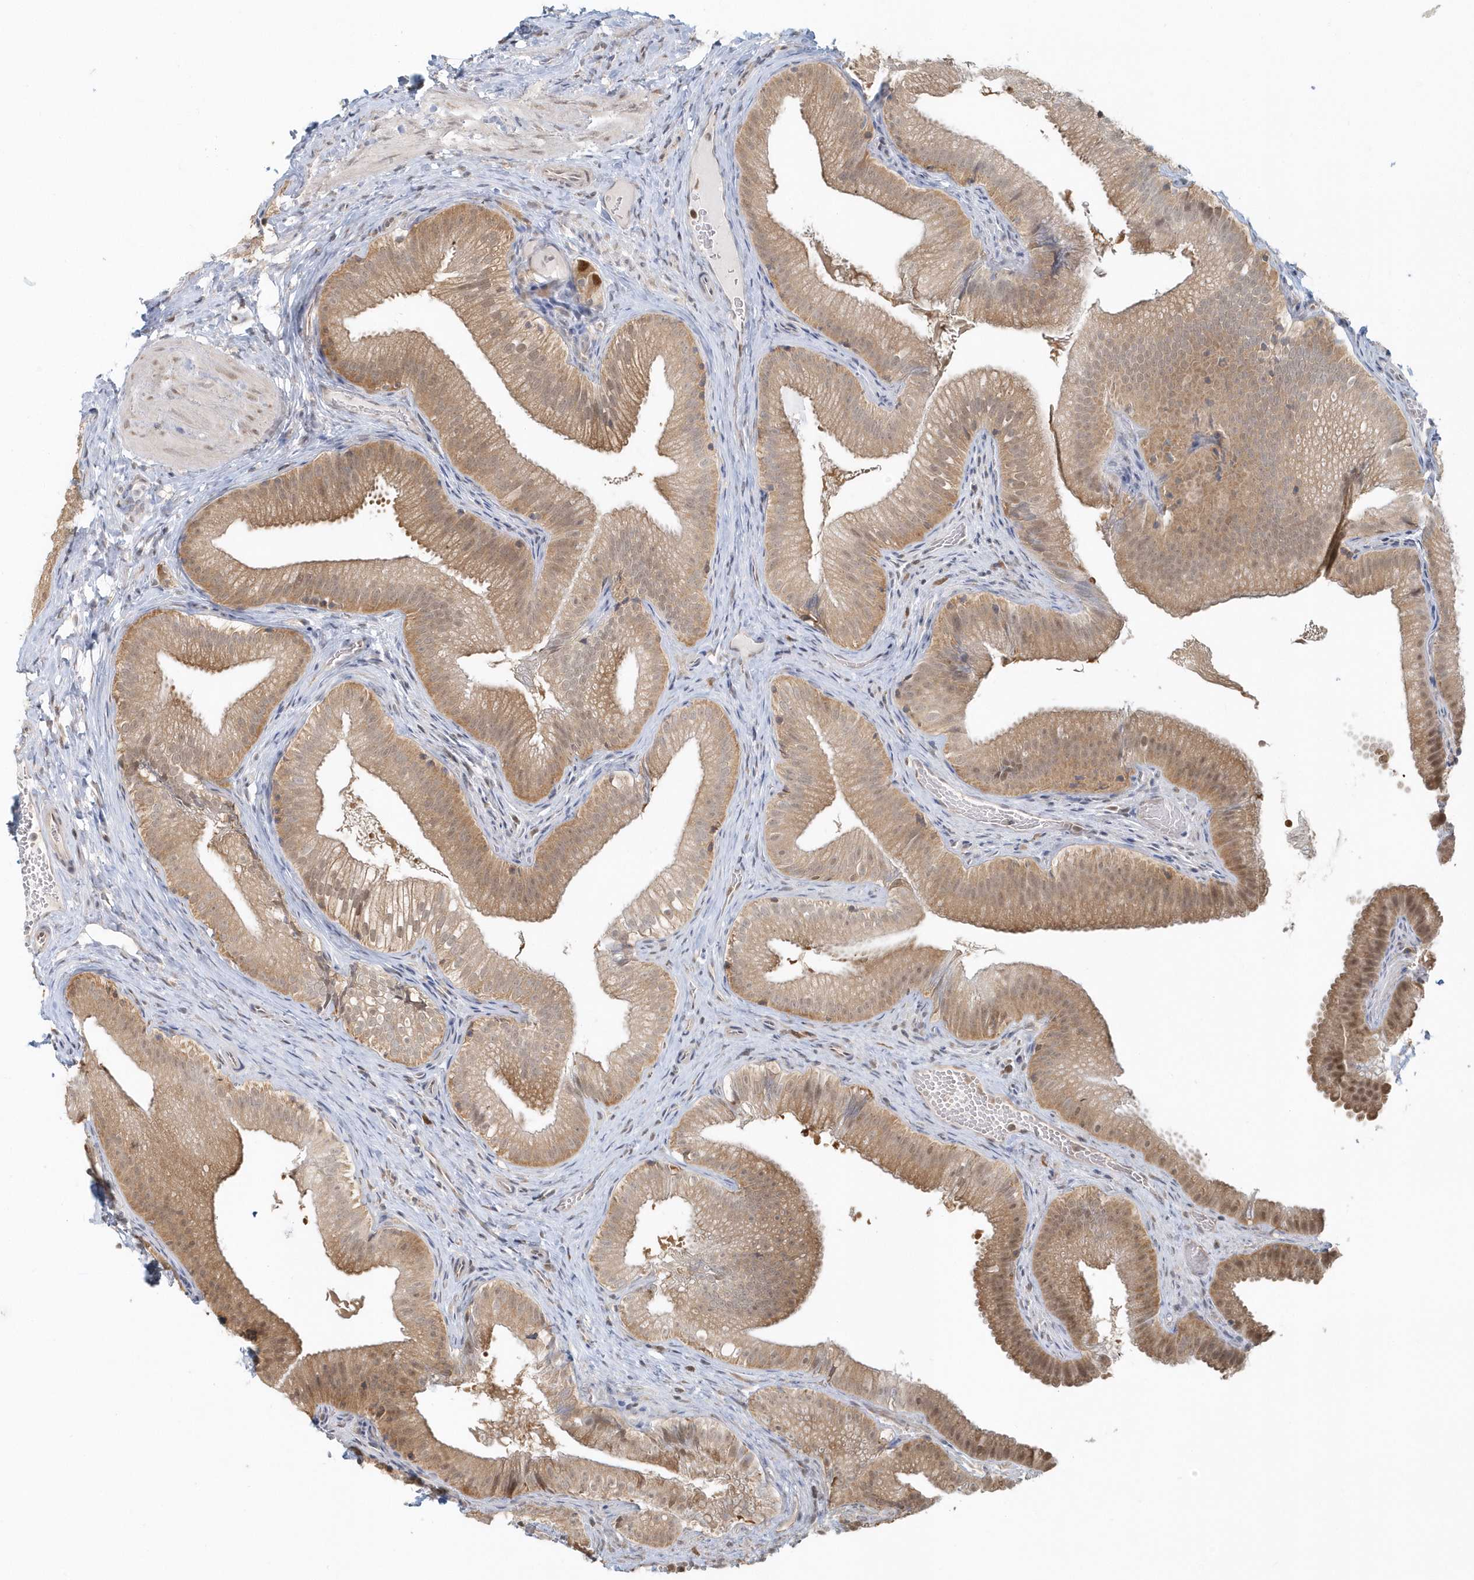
{"staining": {"intensity": "moderate", "quantity": ">75%", "location": "cytoplasmic/membranous,nuclear"}, "tissue": "gallbladder", "cell_type": "Glandular cells", "image_type": "normal", "snomed": [{"axis": "morphology", "description": "Normal tissue, NOS"}, {"axis": "topography", "description": "Gallbladder"}], "caption": "Immunohistochemical staining of unremarkable gallbladder shows medium levels of moderate cytoplasmic/membranous,nuclear expression in approximately >75% of glandular cells.", "gene": "PSMD6", "patient": {"sex": "female", "age": 30}}